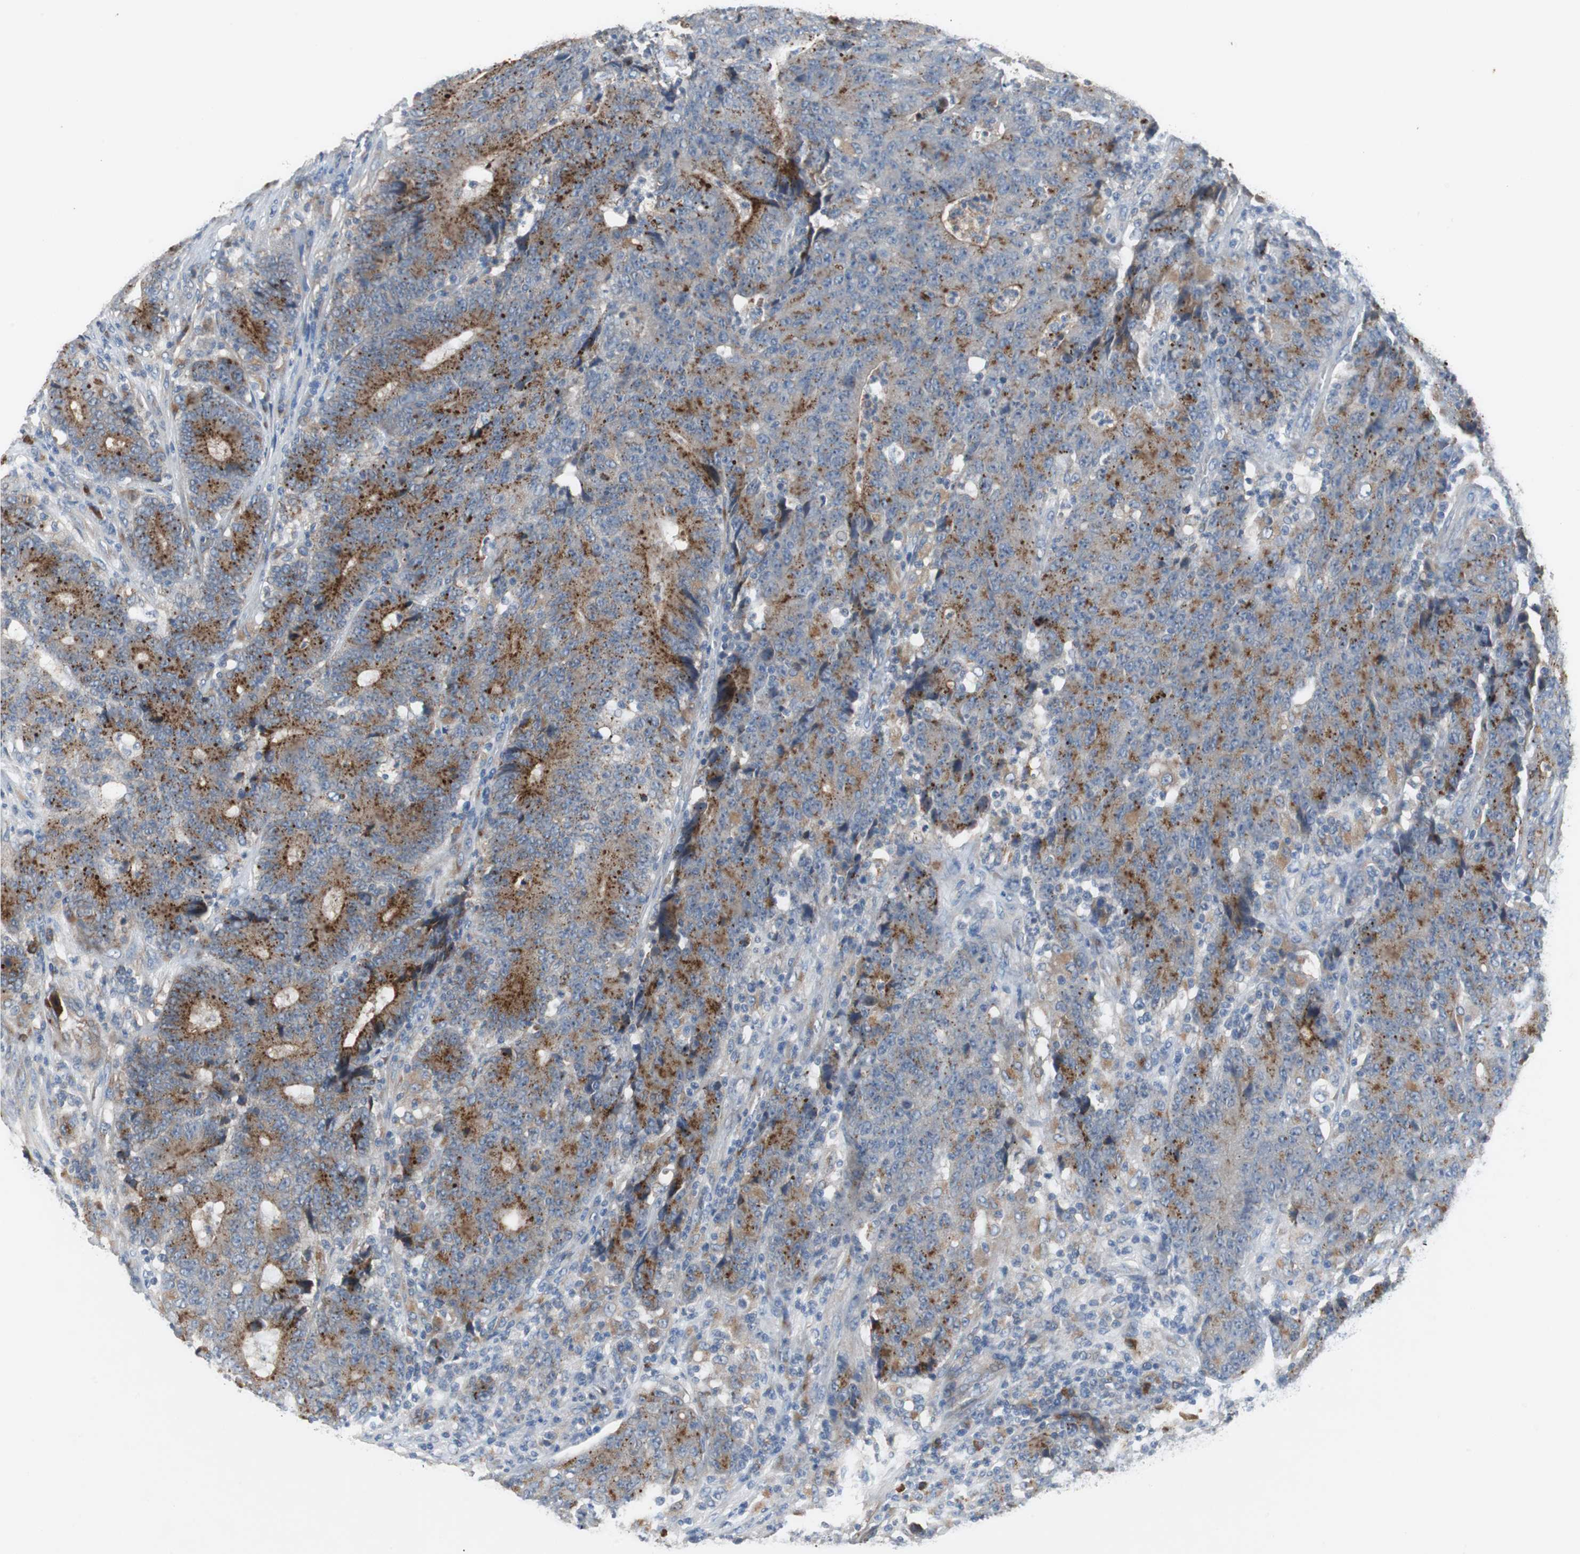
{"staining": {"intensity": "moderate", "quantity": "25%-75%", "location": "cytoplasmic/membranous"}, "tissue": "colorectal cancer", "cell_type": "Tumor cells", "image_type": "cancer", "snomed": [{"axis": "morphology", "description": "Normal tissue, NOS"}, {"axis": "morphology", "description": "Adenocarcinoma, NOS"}, {"axis": "topography", "description": "Colon"}], "caption": "A brown stain highlights moderate cytoplasmic/membranous staining of a protein in colorectal cancer (adenocarcinoma) tumor cells.", "gene": "SORT1", "patient": {"sex": "female", "age": 75}}